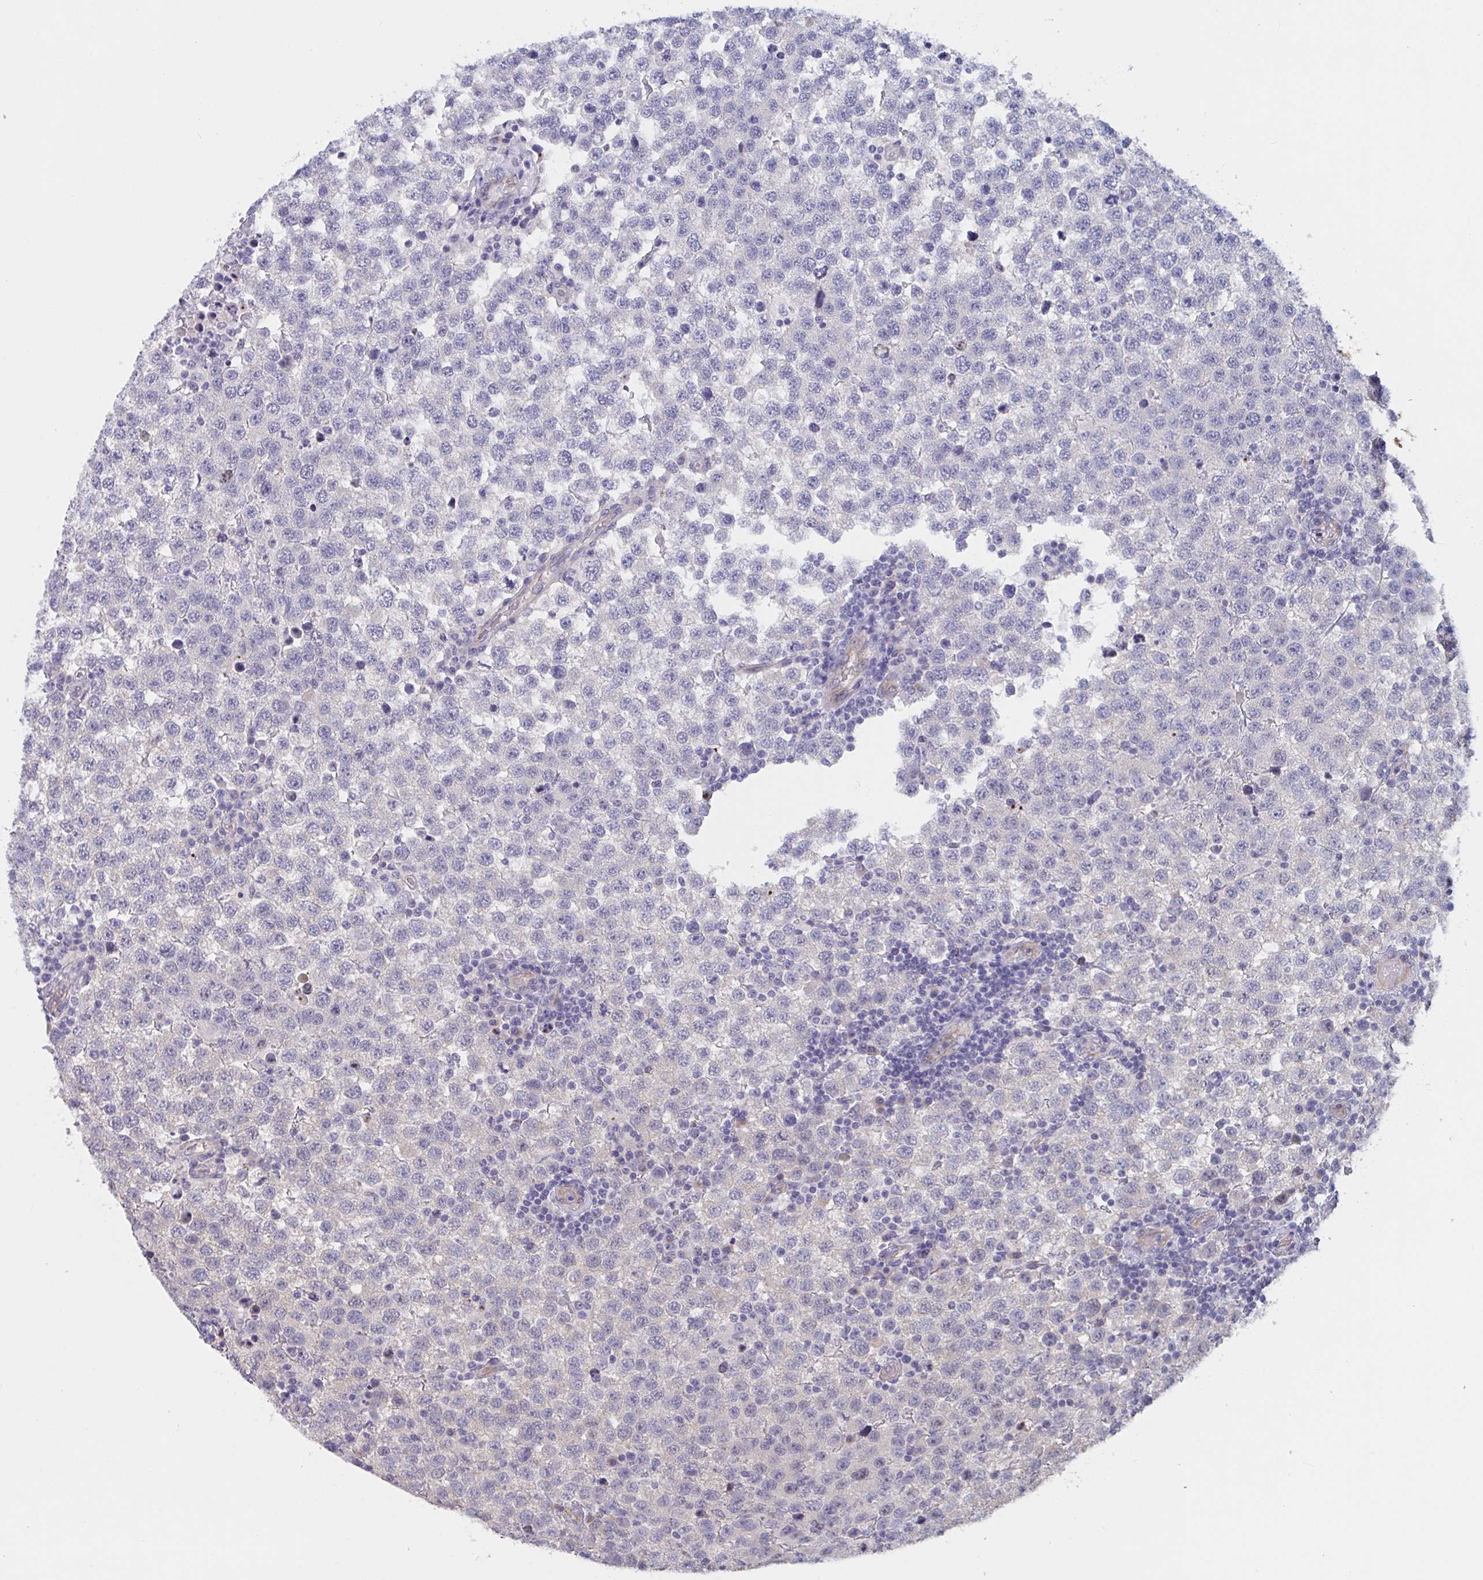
{"staining": {"intensity": "negative", "quantity": "none", "location": "none"}, "tissue": "testis cancer", "cell_type": "Tumor cells", "image_type": "cancer", "snomed": [{"axis": "morphology", "description": "Seminoma, NOS"}, {"axis": "topography", "description": "Testis"}], "caption": "Tumor cells are negative for brown protein staining in seminoma (testis).", "gene": "ST14", "patient": {"sex": "male", "age": 34}}